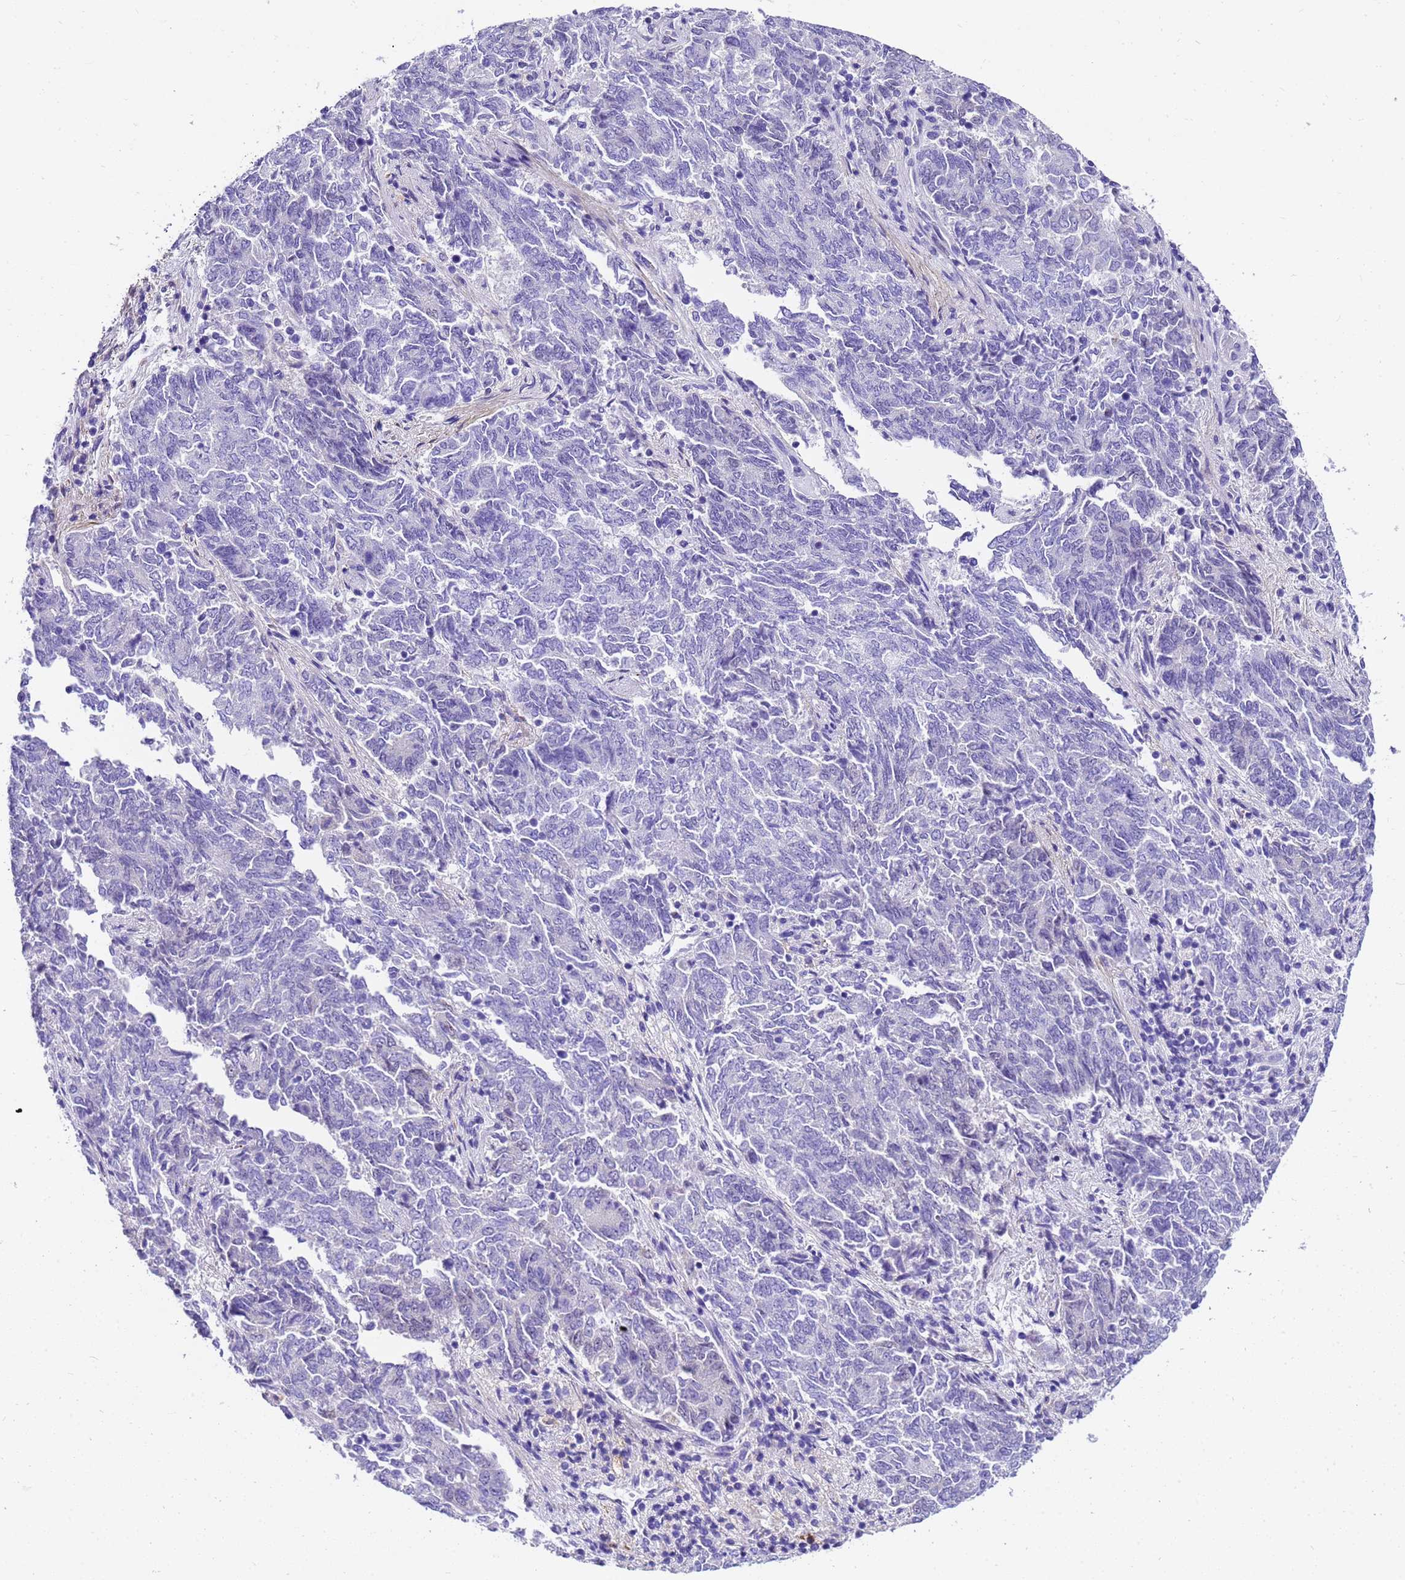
{"staining": {"intensity": "negative", "quantity": "none", "location": "none"}, "tissue": "endometrial cancer", "cell_type": "Tumor cells", "image_type": "cancer", "snomed": [{"axis": "morphology", "description": "Adenocarcinoma, NOS"}, {"axis": "topography", "description": "Endometrium"}], "caption": "This is an immunohistochemistry image of adenocarcinoma (endometrial). There is no positivity in tumor cells.", "gene": "HSPB6", "patient": {"sex": "female", "age": 80}}